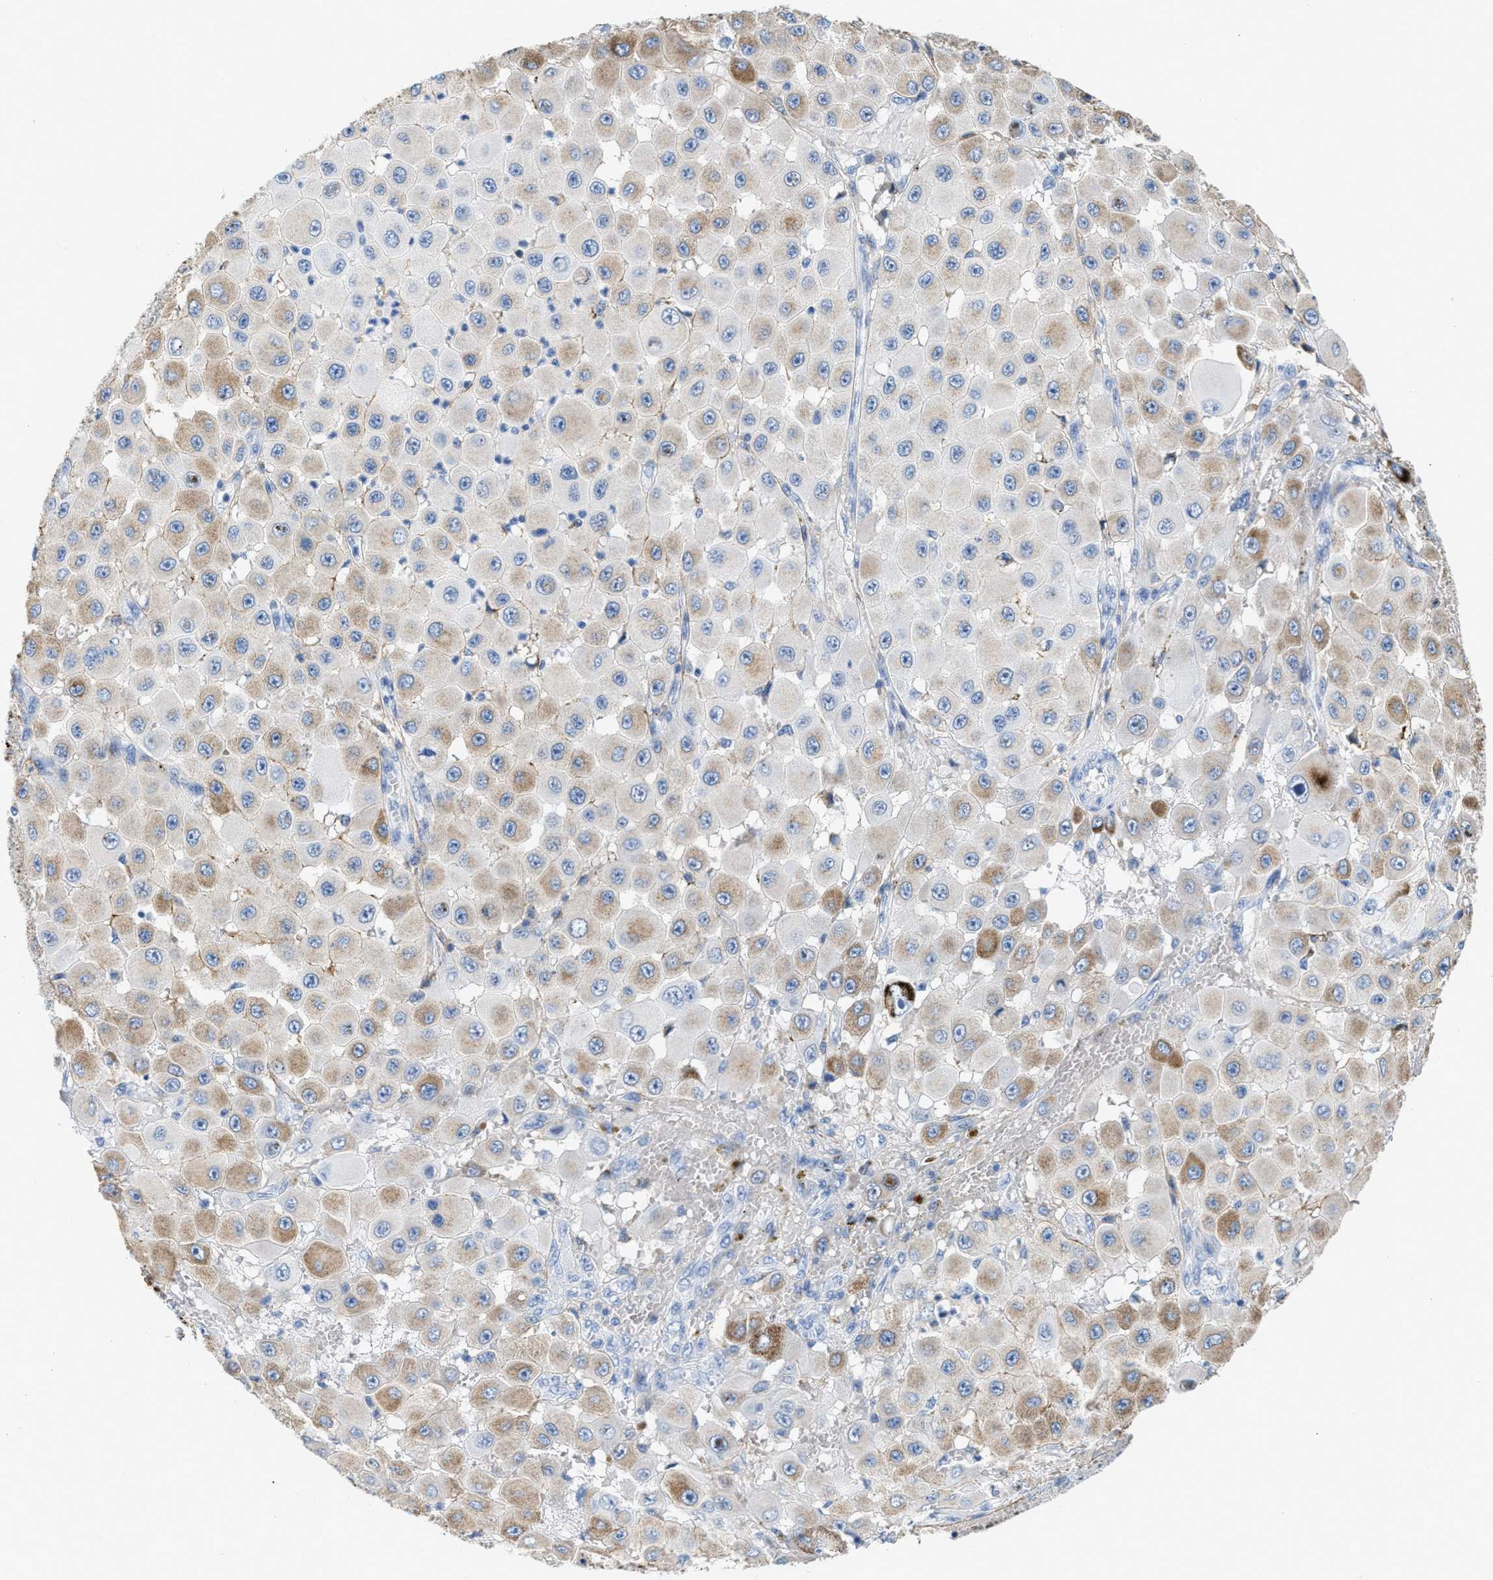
{"staining": {"intensity": "weak", "quantity": "<25%", "location": "cytoplasmic/membranous"}, "tissue": "melanoma", "cell_type": "Tumor cells", "image_type": "cancer", "snomed": [{"axis": "morphology", "description": "Malignant melanoma, NOS"}, {"axis": "topography", "description": "Skin"}], "caption": "IHC image of neoplastic tissue: human malignant melanoma stained with DAB (3,3'-diaminobenzidine) displays no significant protein positivity in tumor cells.", "gene": "TNR", "patient": {"sex": "female", "age": 81}}